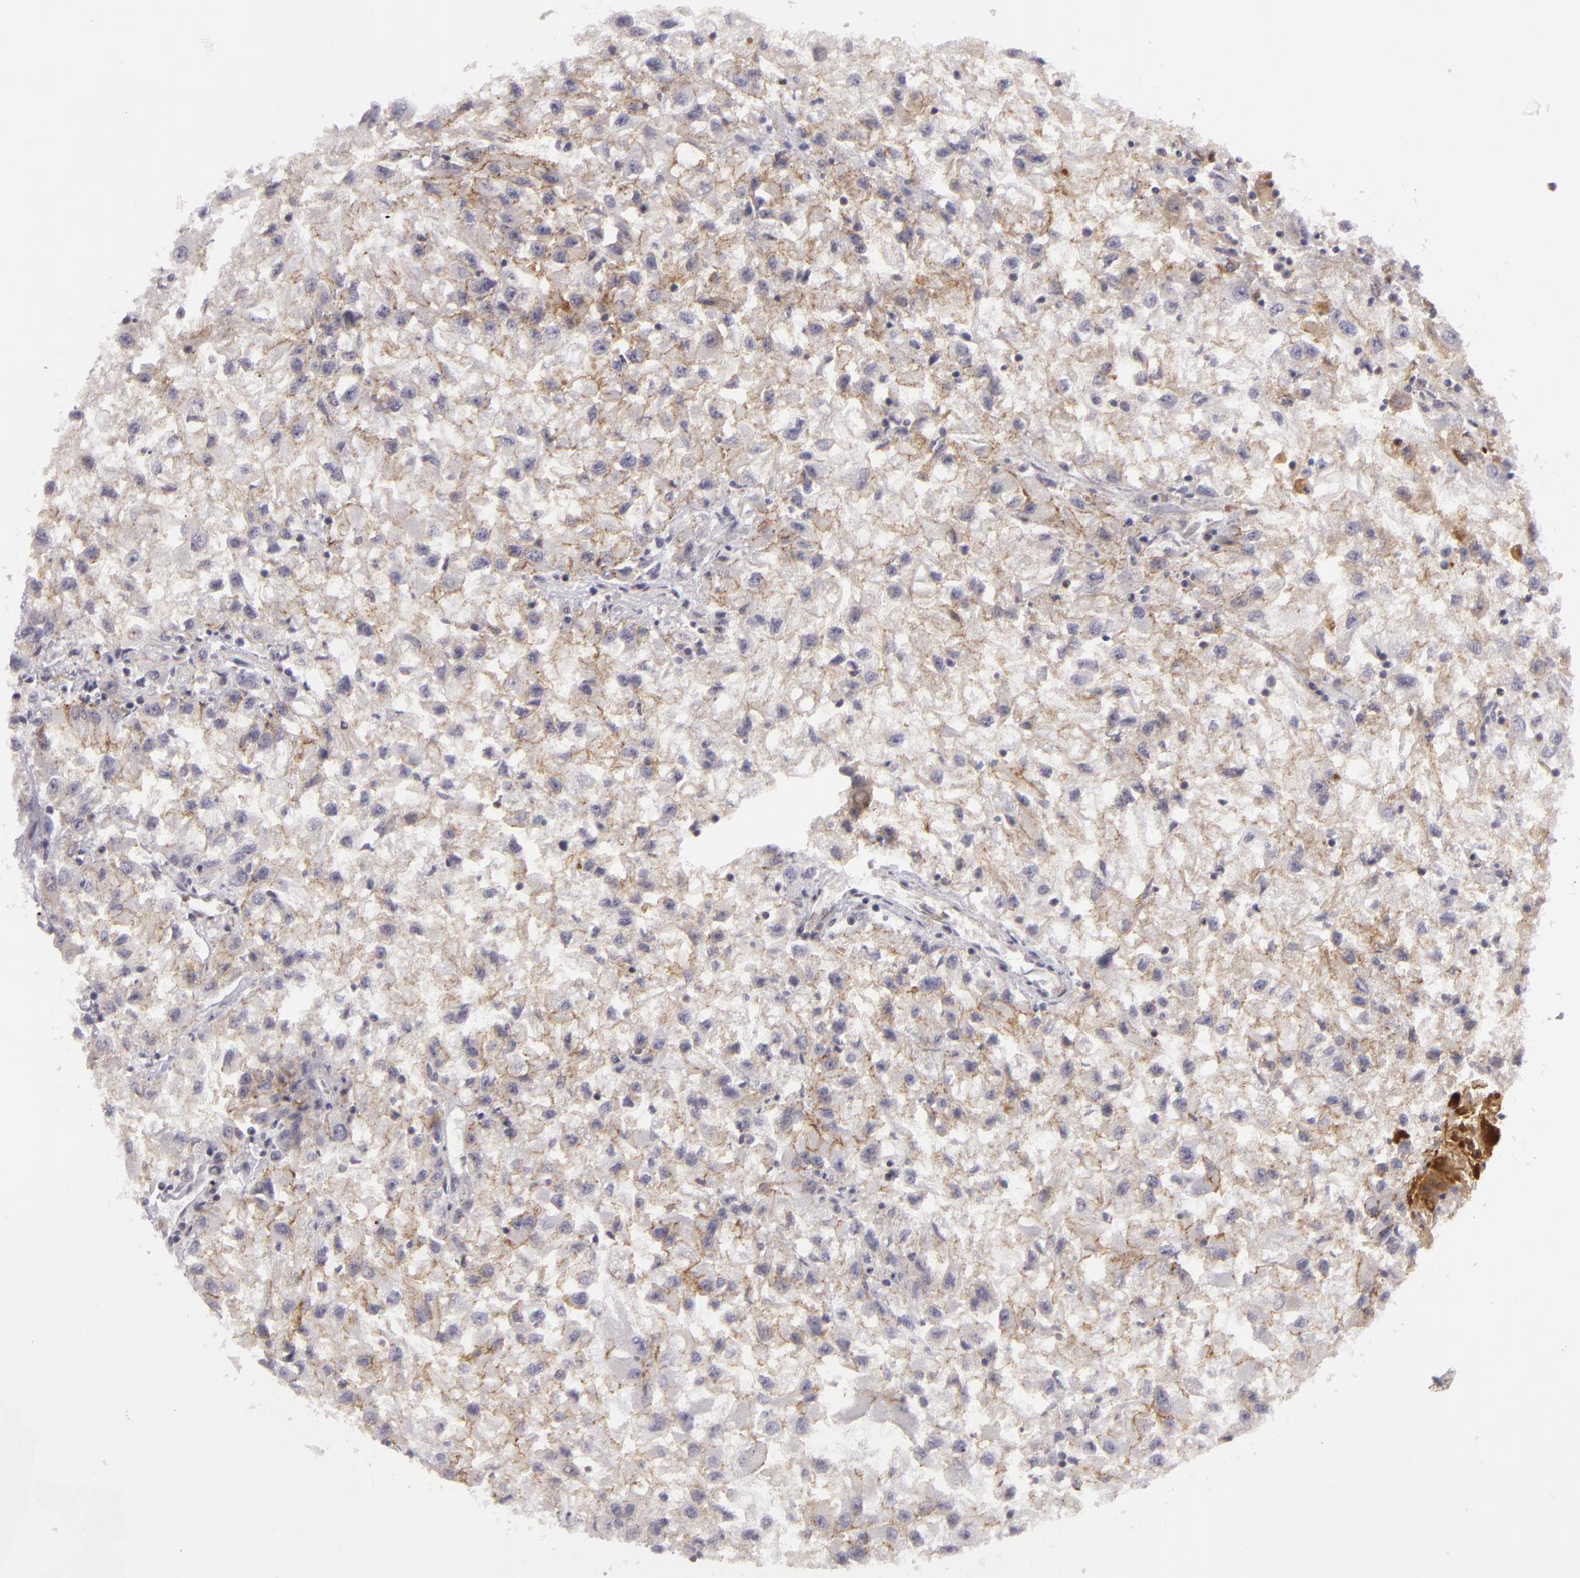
{"staining": {"intensity": "negative", "quantity": "none", "location": "none"}, "tissue": "renal cancer", "cell_type": "Tumor cells", "image_type": "cancer", "snomed": [{"axis": "morphology", "description": "Adenocarcinoma, NOS"}, {"axis": "topography", "description": "Kidney"}], "caption": "The IHC image has no significant expression in tumor cells of renal cancer (adenocarcinoma) tissue.", "gene": "CTNNB1", "patient": {"sex": "male", "age": 59}}